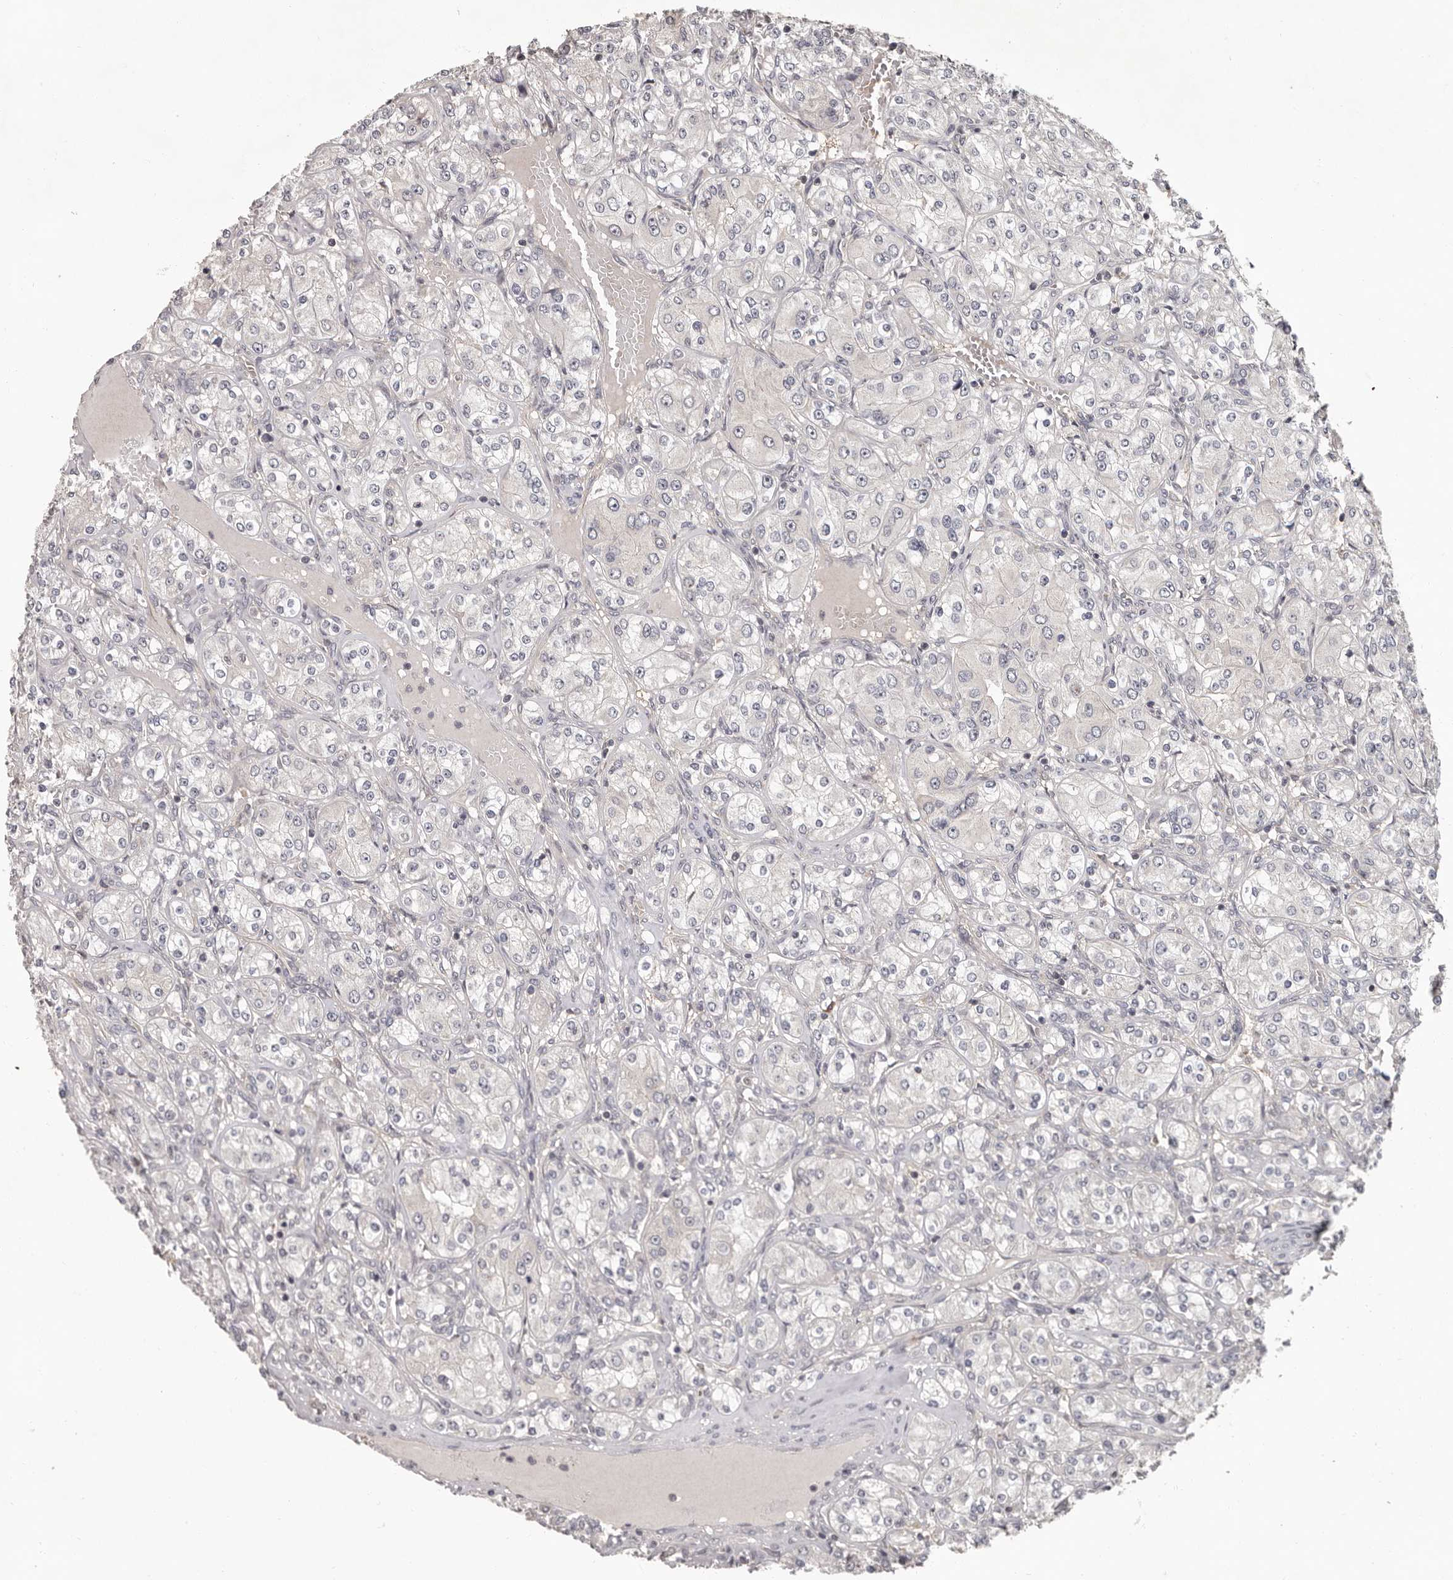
{"staining": {"intensity": "negative", "quantity": "none", "location": "none"}, "tissue": "renal cancer", "cell_type": "Tumor cells", "image_type": "cancer", "snomed": [{"axis": "morphology", "description": "Adenocarcinoma, NOS"}, {"axis": "topography", "description": "Kidney"}], "caption": "Immunohistochemistry histopathology image of neoplastic tissue: renal cancer stained with DAB displays no significant protein staining in tumor cells. Brightfield microscopy of immunohistochemistry stained with DAB (3,3'-diaminobenzidine) (brown) and hematoxylin (blue), captured at high magnification.", "gene": "ANKRD44", "patient": {"sex": "male", "age": 77}}